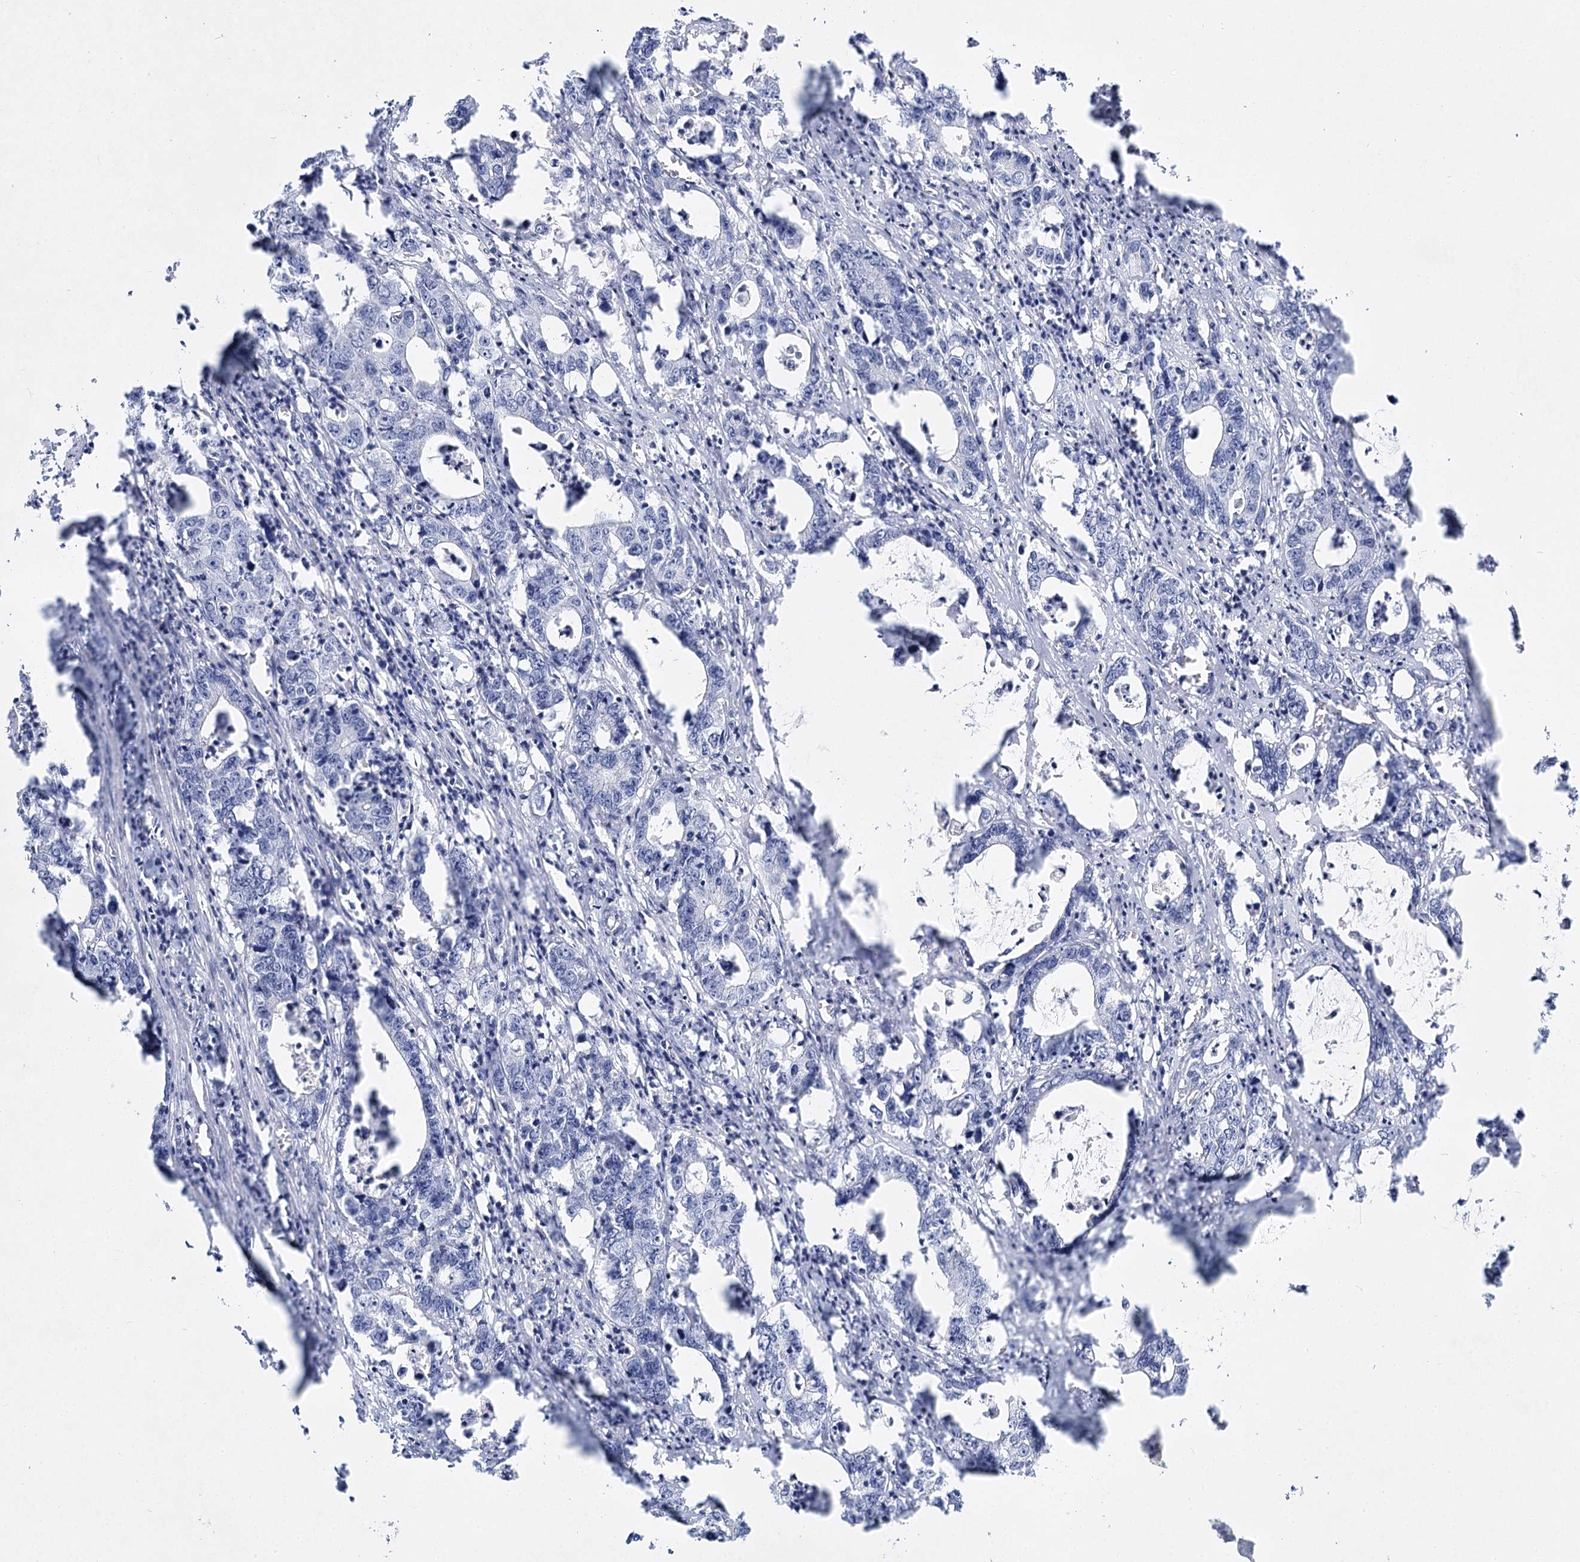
{"staining": {"intensity": "negative", "quantity": "none", "location": "none"}, "tissue": "colorectal cancer", "cell_type": "Tumor cells", "image_type": "cancer", "snomed": [{"axis": "morphology", "description": "Adenocarcinoma, NOS"}, {"axis": "topography", "description": "Colon"}], "caption": "High power microscopy image of an immunohistochemistry histopathology image of adenocarcinoma (colorectal), revealing no significant positivity in tumor cells.", "gene": "SLC17A2", "patient": {"sex": "female", "age": 75}}